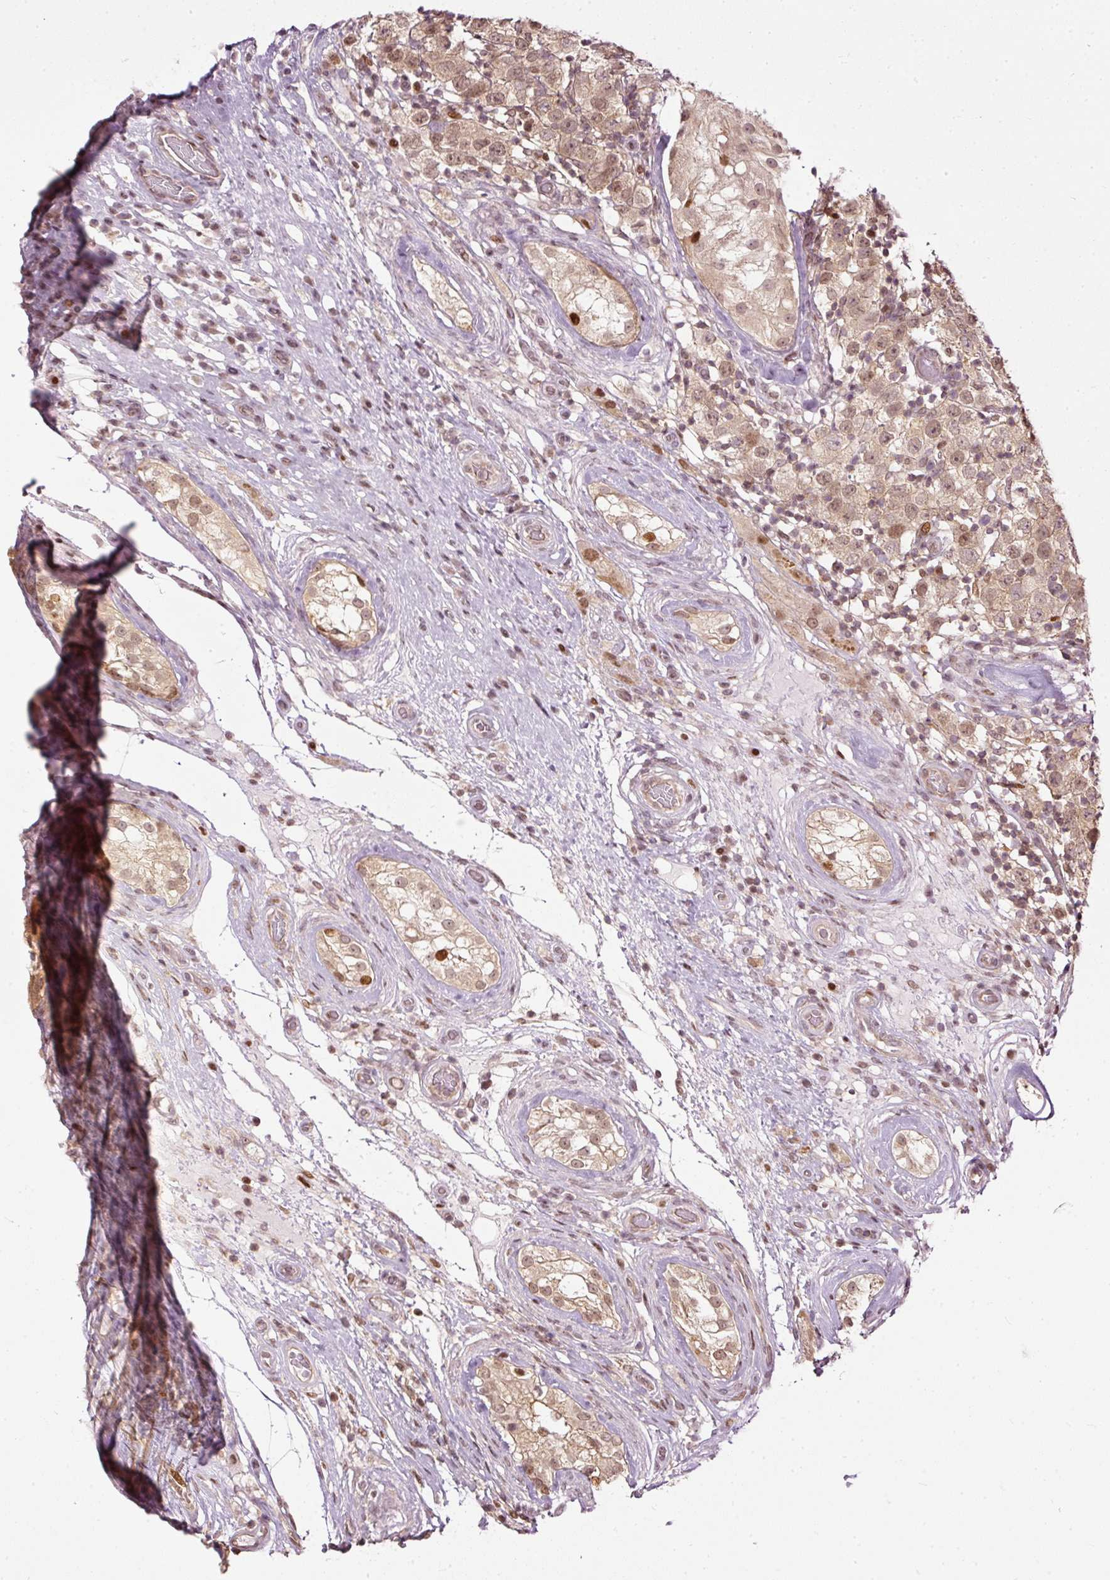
{"staining": {"intensity": "moderate", "quantity": ">75%", "location": "cytoplasmic/membranous,nuclear"}, "tissue": "testis cancer", "cell_type": "Tumor cells", "image_type": "cancer", "snomed": [{"axis": "morphology", "description": "Seminoma, NOS"}, {"axis": "morphology", "description": "Carcinoma, Embryonal, NOS"}, {"axis": "topography", "description": "Testis"}], "caption": "Brown immunohistochemical staining in testis cancer reveals moderate cytoplasmic/membranous and nuclear expression in approximately >75% of tumor cells.", "gene": "ZNF778", "patient": {"sex": "male", "age": 41}}